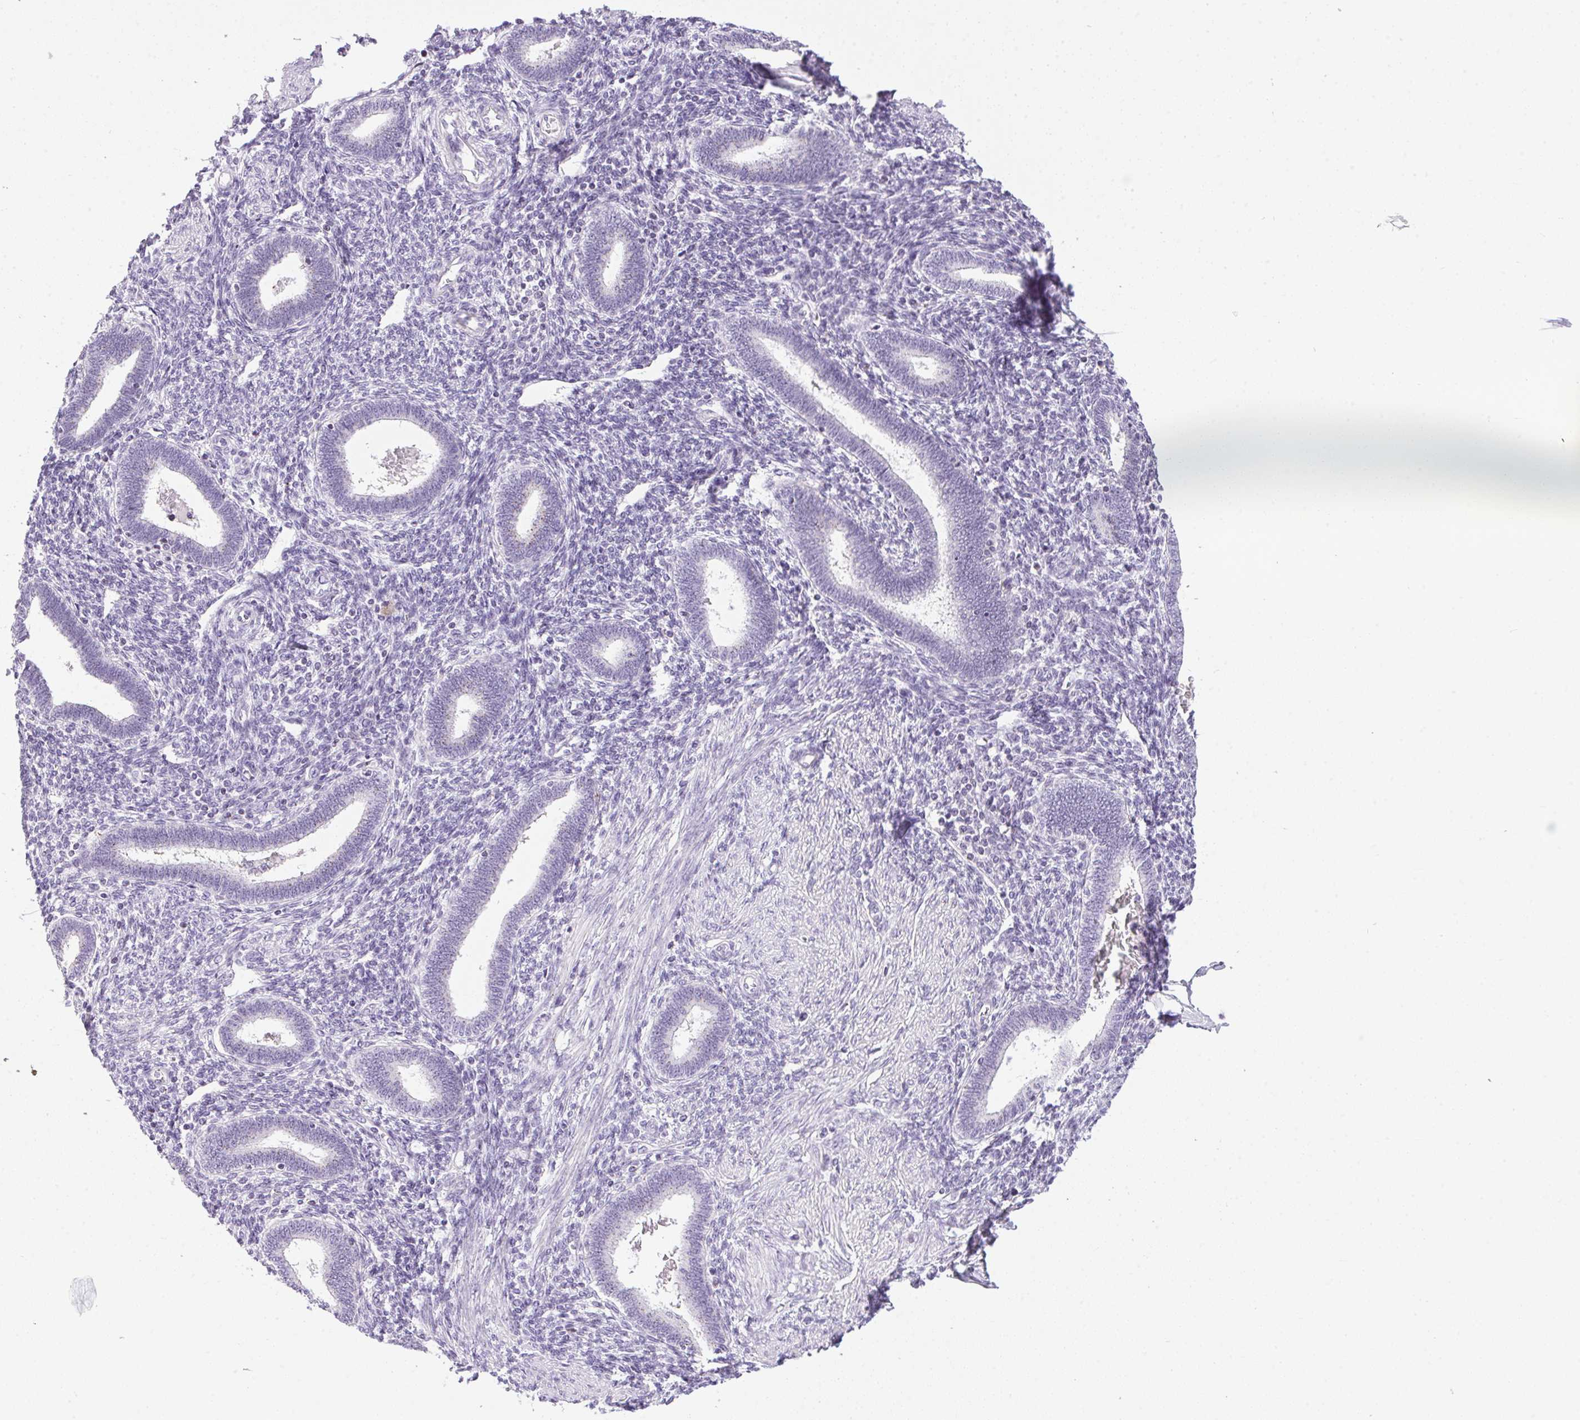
{"staining": {"intensity": "negative", "quantity": "none", "location": "none"}, "tissue": "endometrium", "cell_type": "Cells in endometrial stroma", "image_type": "normal", "snomed": [{"axis": "morphology", "description": "Normal tissue, NOS"}, {"axis": "topography", "description": "Endometrium"}], "caption": "The immunohistochemistry (IHC) photomicrograph has no significant expression in cells in endometrial stroma of endometrium.", "gene": "TMEM88B", "patient": {"sex": "female", "age": 42}}